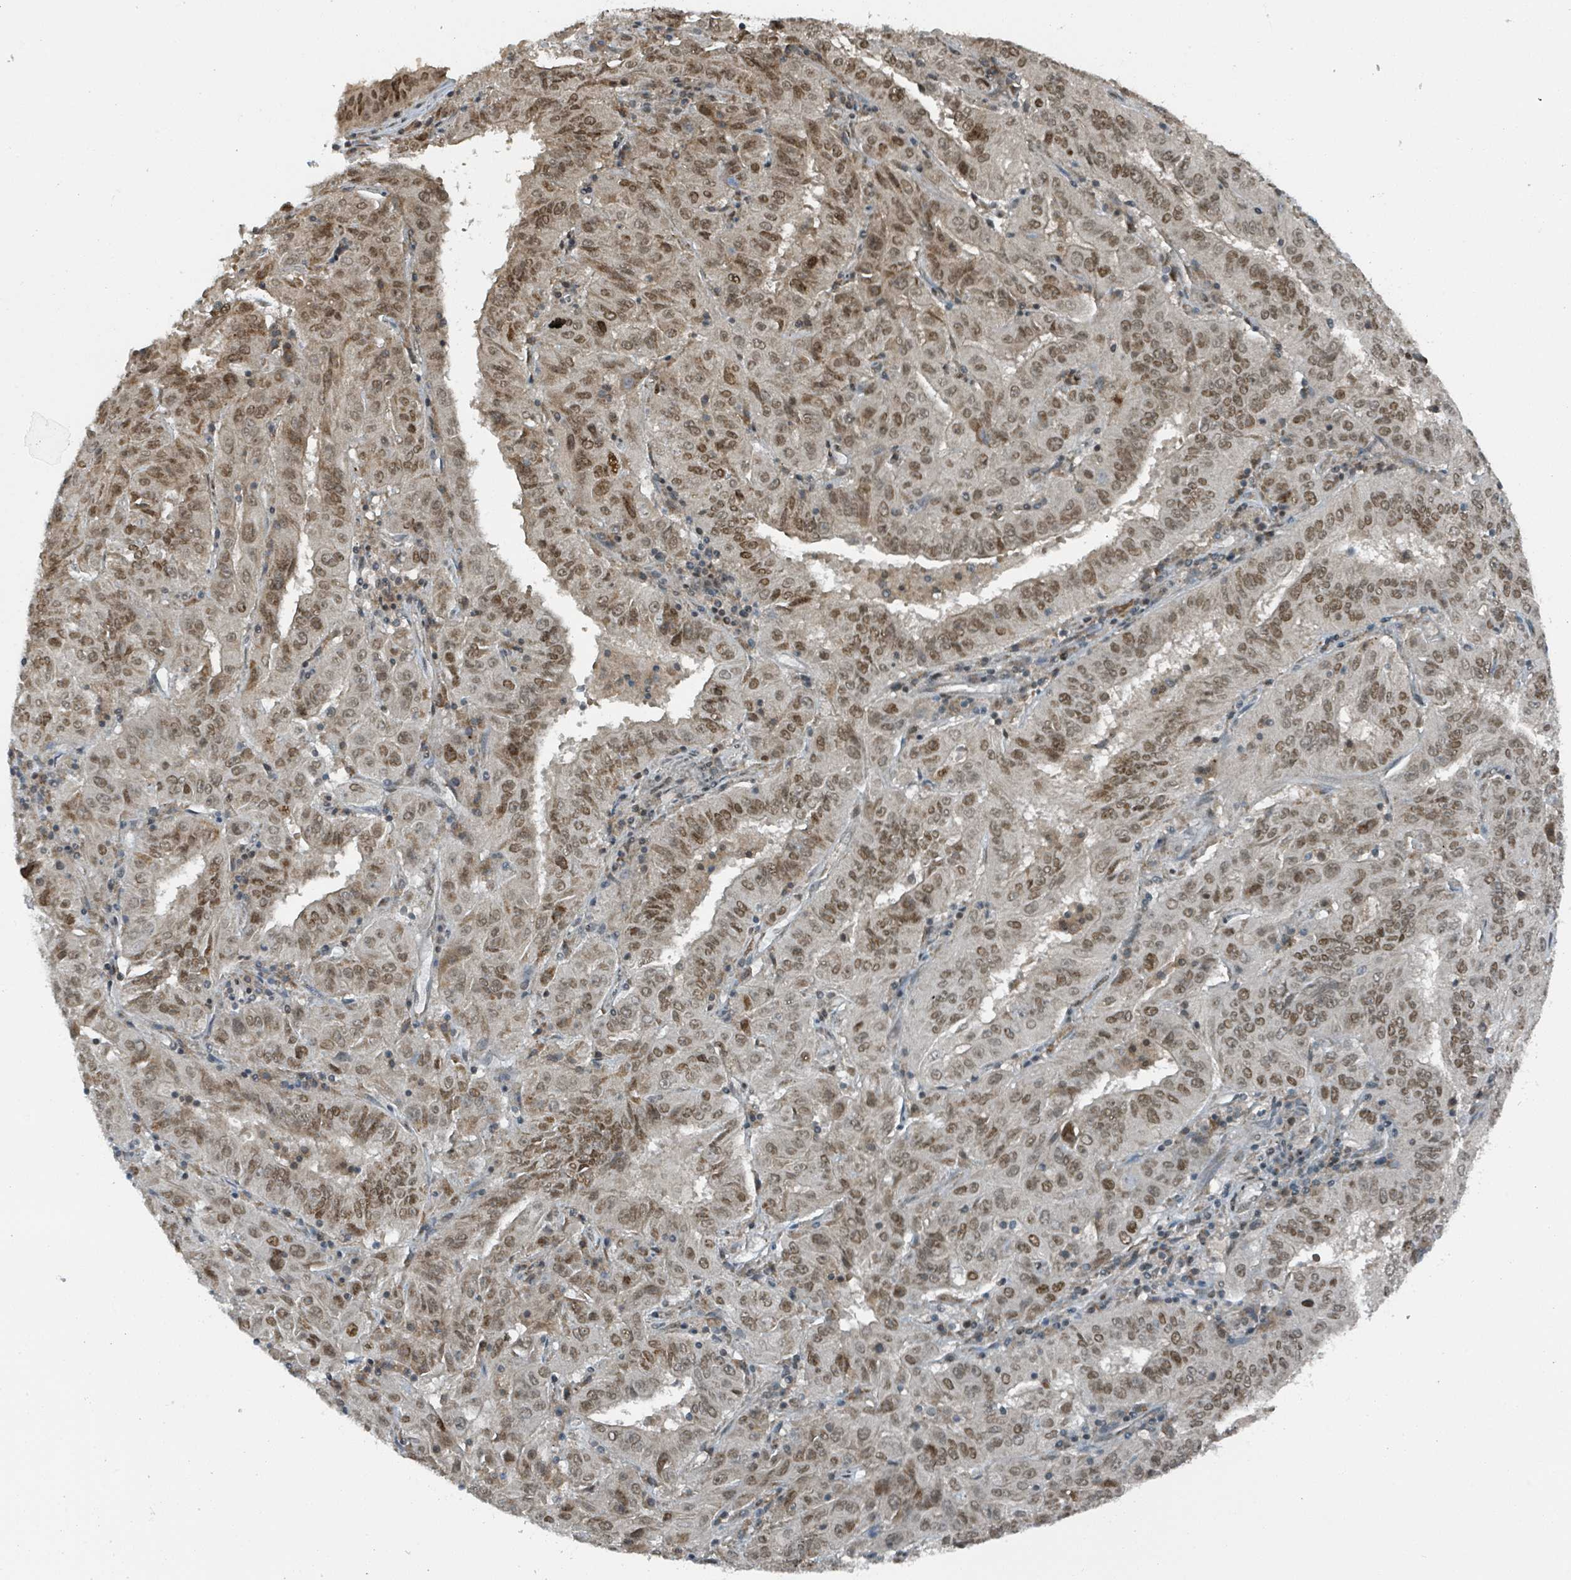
{"staining": {"intensity": "moderate", "quantity": ">75%", "location": "nuclear"}, "tissue": "pancreatic cancer", "cell_type": "Tumor cells", "image_type": "cancer", "snomed": [{"axis": "morphology", "description": "Adenocarcinoma, NOS"}, {"axis": "topography", "description": "Pancreas"}], "caption": "Immunohistochemical staining of pancreatic adenocarcinoma exhibits medium levels of moderate nuclear protein positivity in approximately >75% of tumor cells. (DAB = brown stain, brightfield microscopy at high magnification).", "gene": "PHIP", "patient": {"sex": "male", "age": 63}}